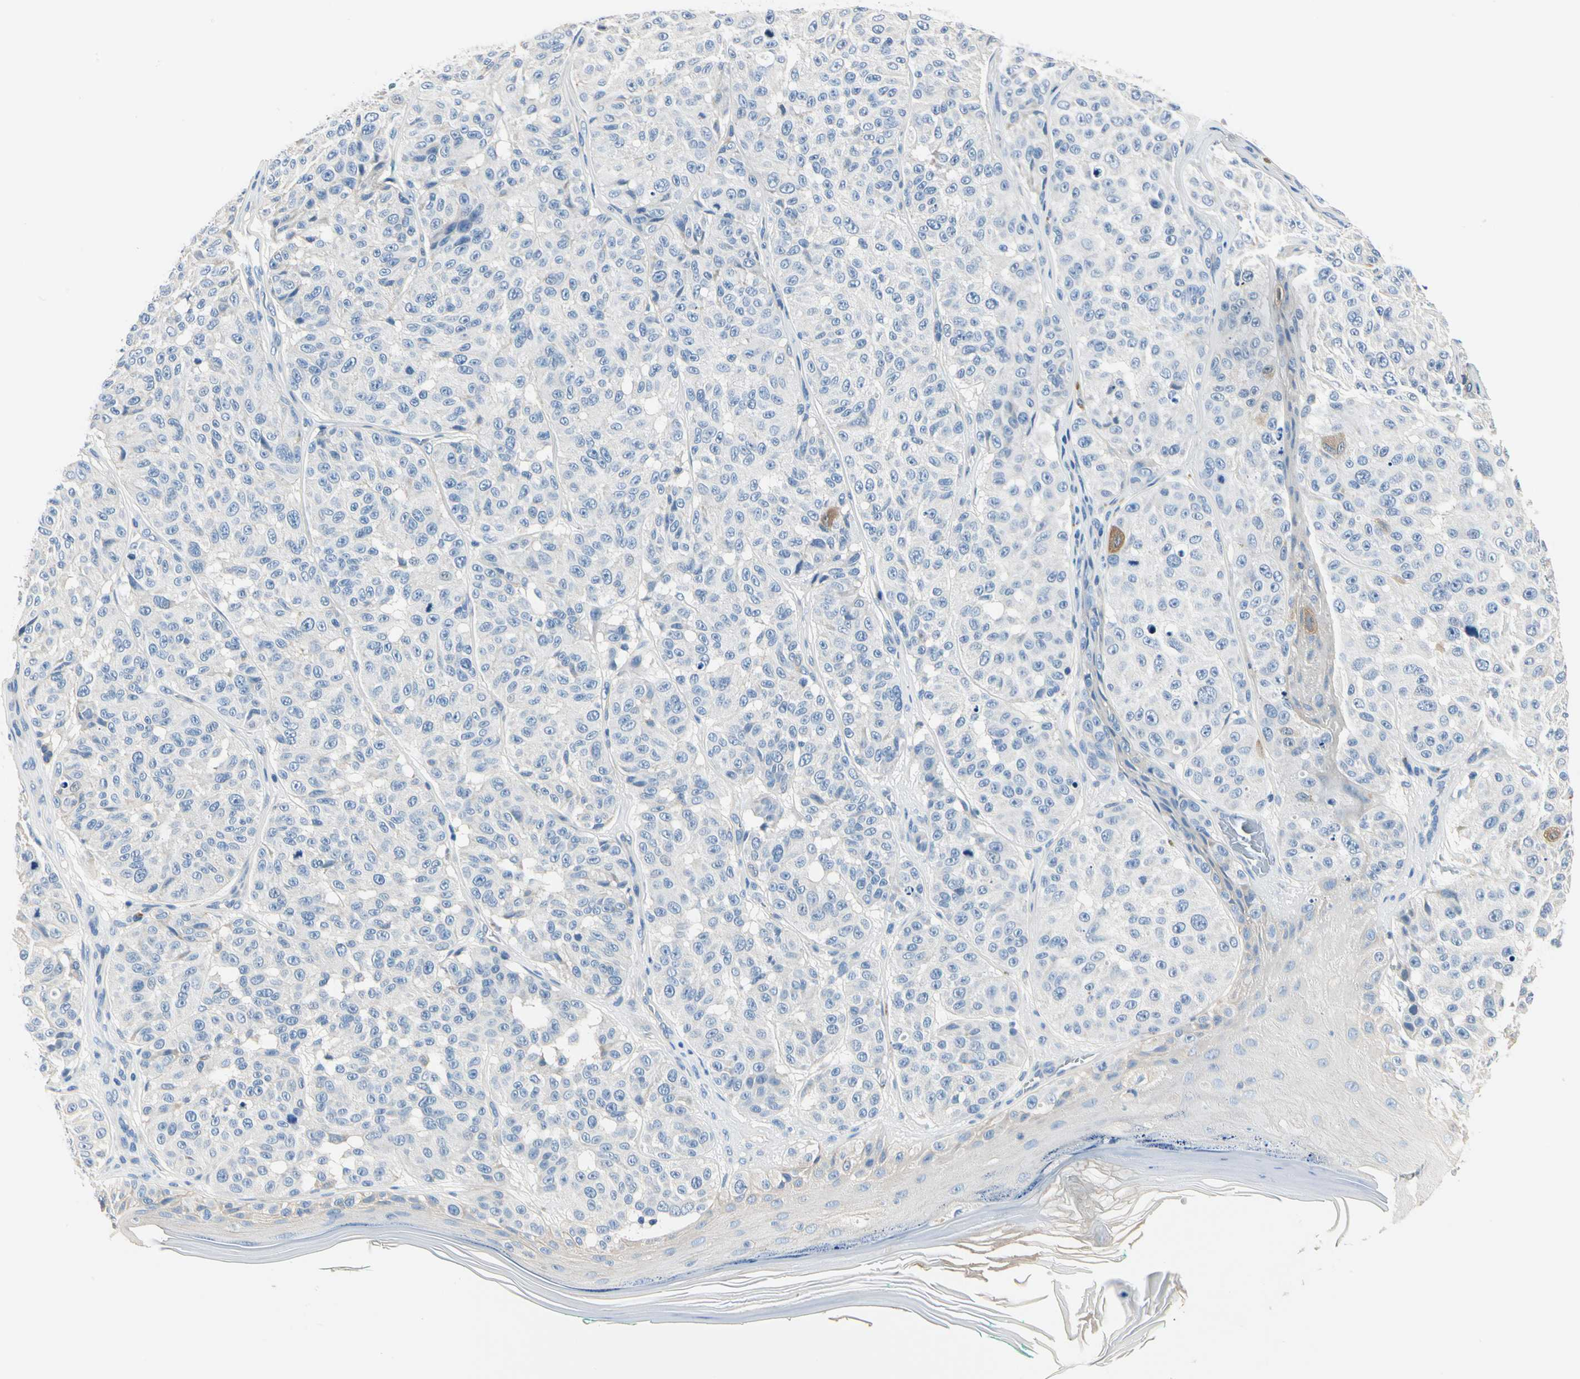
{"staining": {"intensity": "negative", "quantity": "none", "location": "none"}, "tissue": "melanoma", "cell_type": "Tumor cells", "image_type": "cancer", "snomed": [{"axis": "morphology", "description": "Malignant melanoma, NOS"}, {"axis": "topography", "description": "Skin"}], "caption": "The histopathology image shows no staining of tumor cells in malignant melanoma.", "gene": "TGFBR3", "patient": {"sex": "female", "age": 46}}